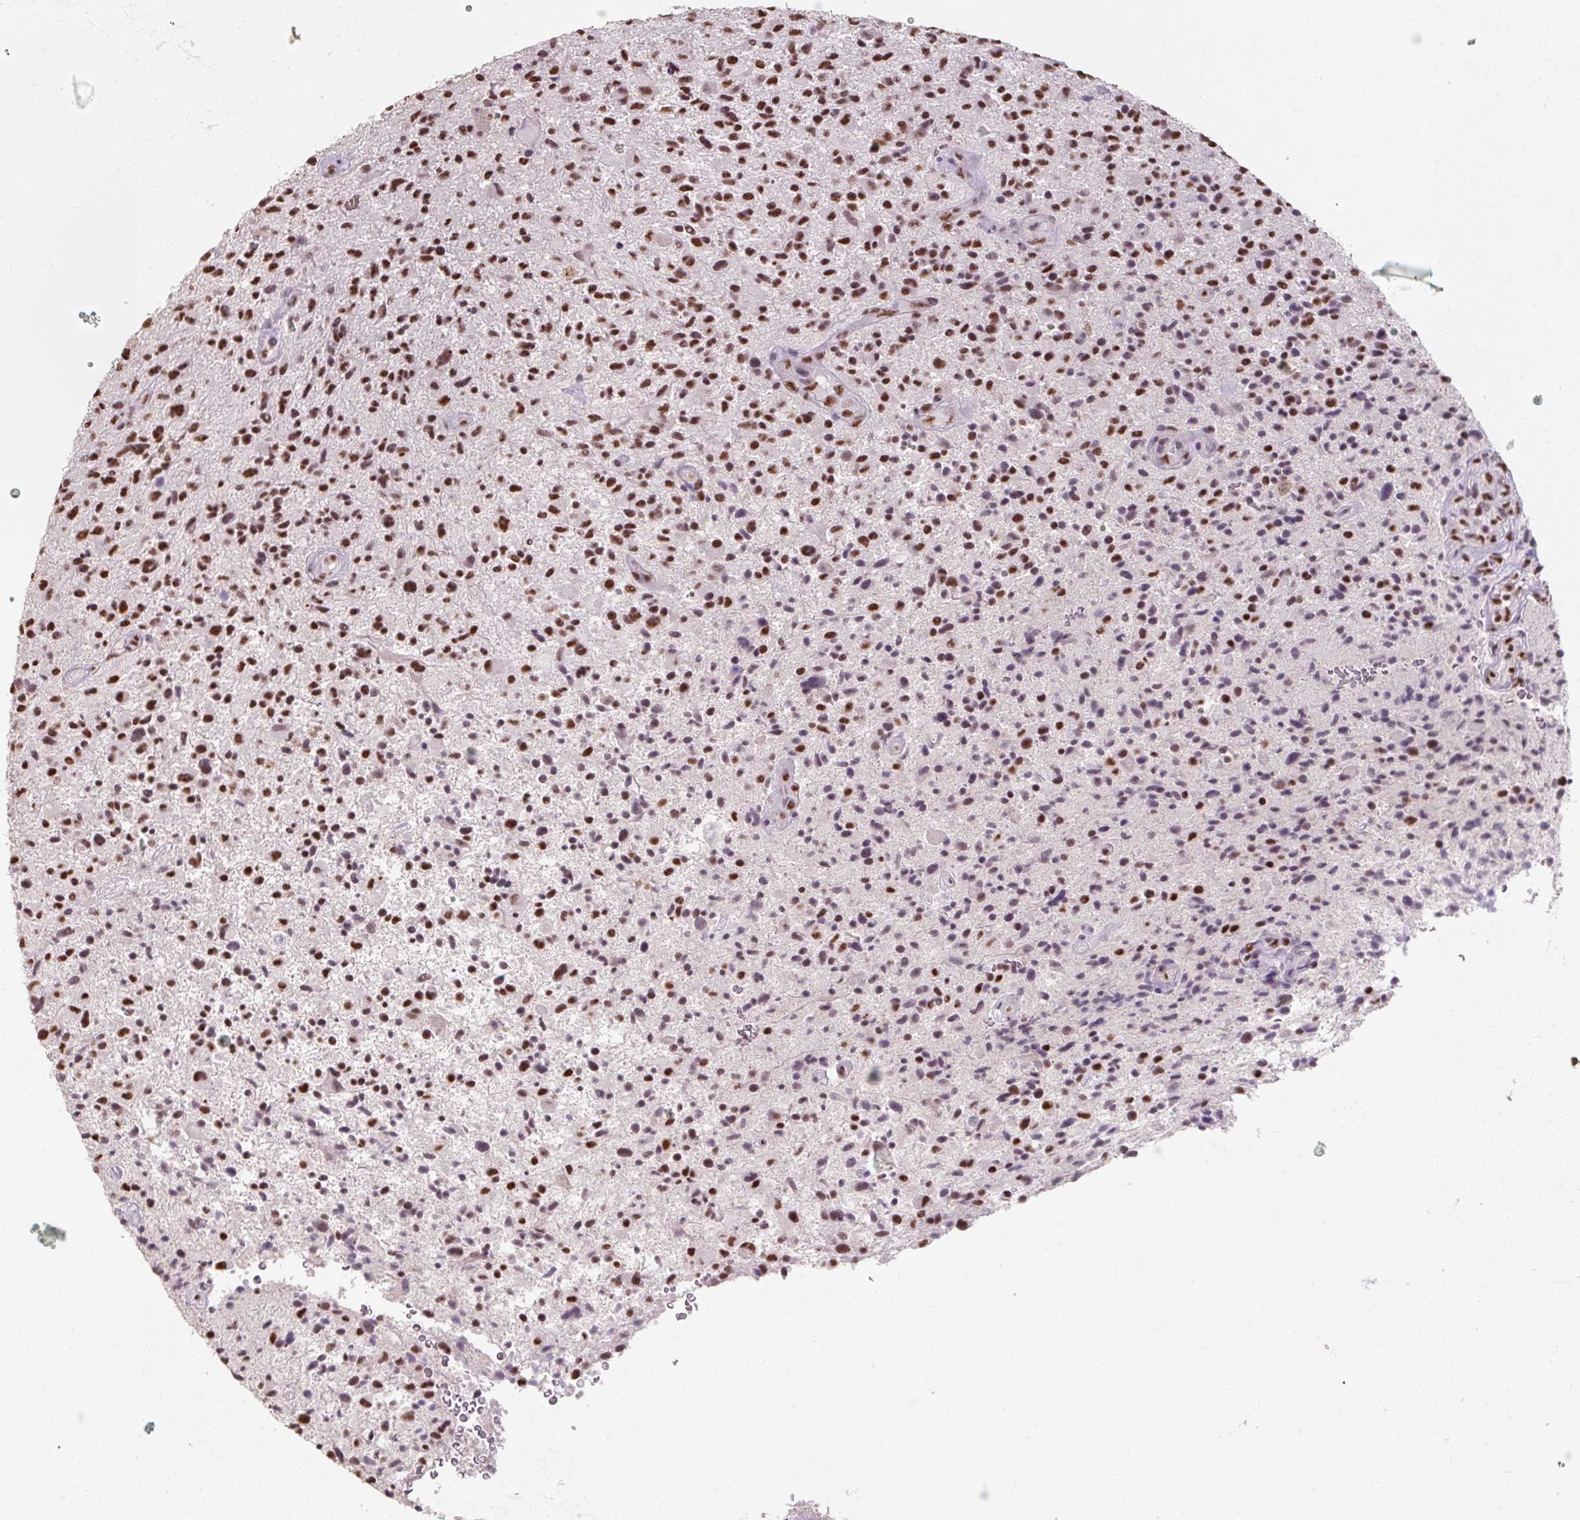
{"staining": {"intensity": "moderate", "quantity": "25%-75%", "location": "nuclear"}, "tissue": "glioma", "cell_type": "Tumor cells", "image_type": "cancer", "snomed": [{"axis": "morphology", "description": "Glioma, malignant, High grade"}, {"axis": "topography", "description": "Brain"}], "caption": "Immunohistochemical staining of glioma displays medium levels of moderate nuclear staining in about 25%-75% of tumor cells. (DAB (3,3'-diaminobenzidine) IHC with brightfield microscopy, high magnification).", "gene": "ZFTRAF1", "patient": {"sex": "male", "age": 47}}